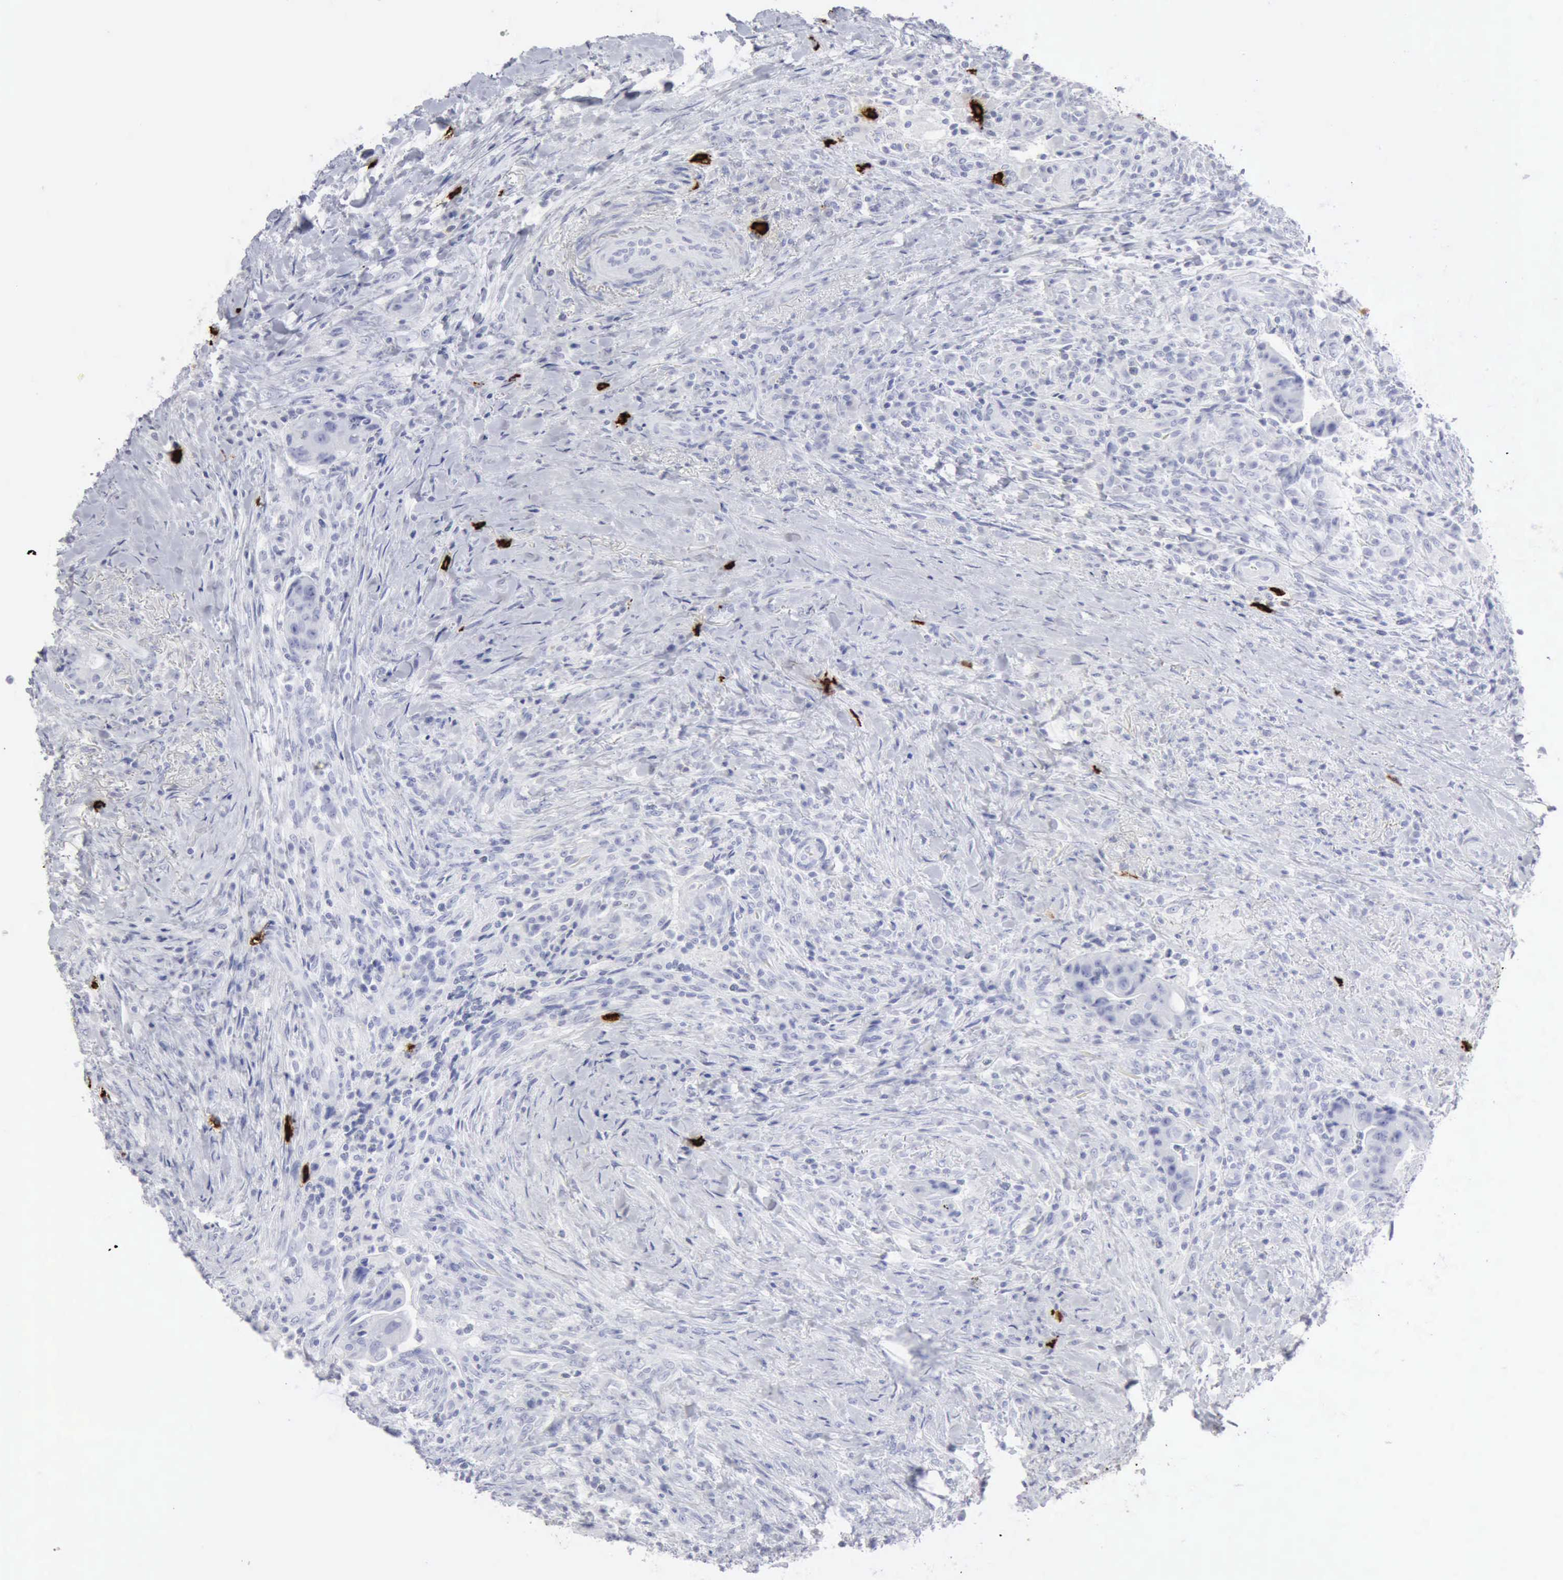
{"staining": {"intensity": "negative", "quantity": "none", "location": "none"}, "tissue": "colorectal cancer", "cell_type": "Tumor cells", "image_type": "cancer", "snomed": [{"axis": "morphology", "description": "Adenocarcinoma, NOS"}, {"axis": "topography", "description": "Rectum"}], "caption": "A high-resolution photomicrograph shows immunohistochemistry (IHC) staining of adenocarcinoma (colorectal), which reveals no significant expression in tumor cells. Nuclei are stained in blue.", "gene": "CMA1", "patient": {"sex": "female", "age": 71}}